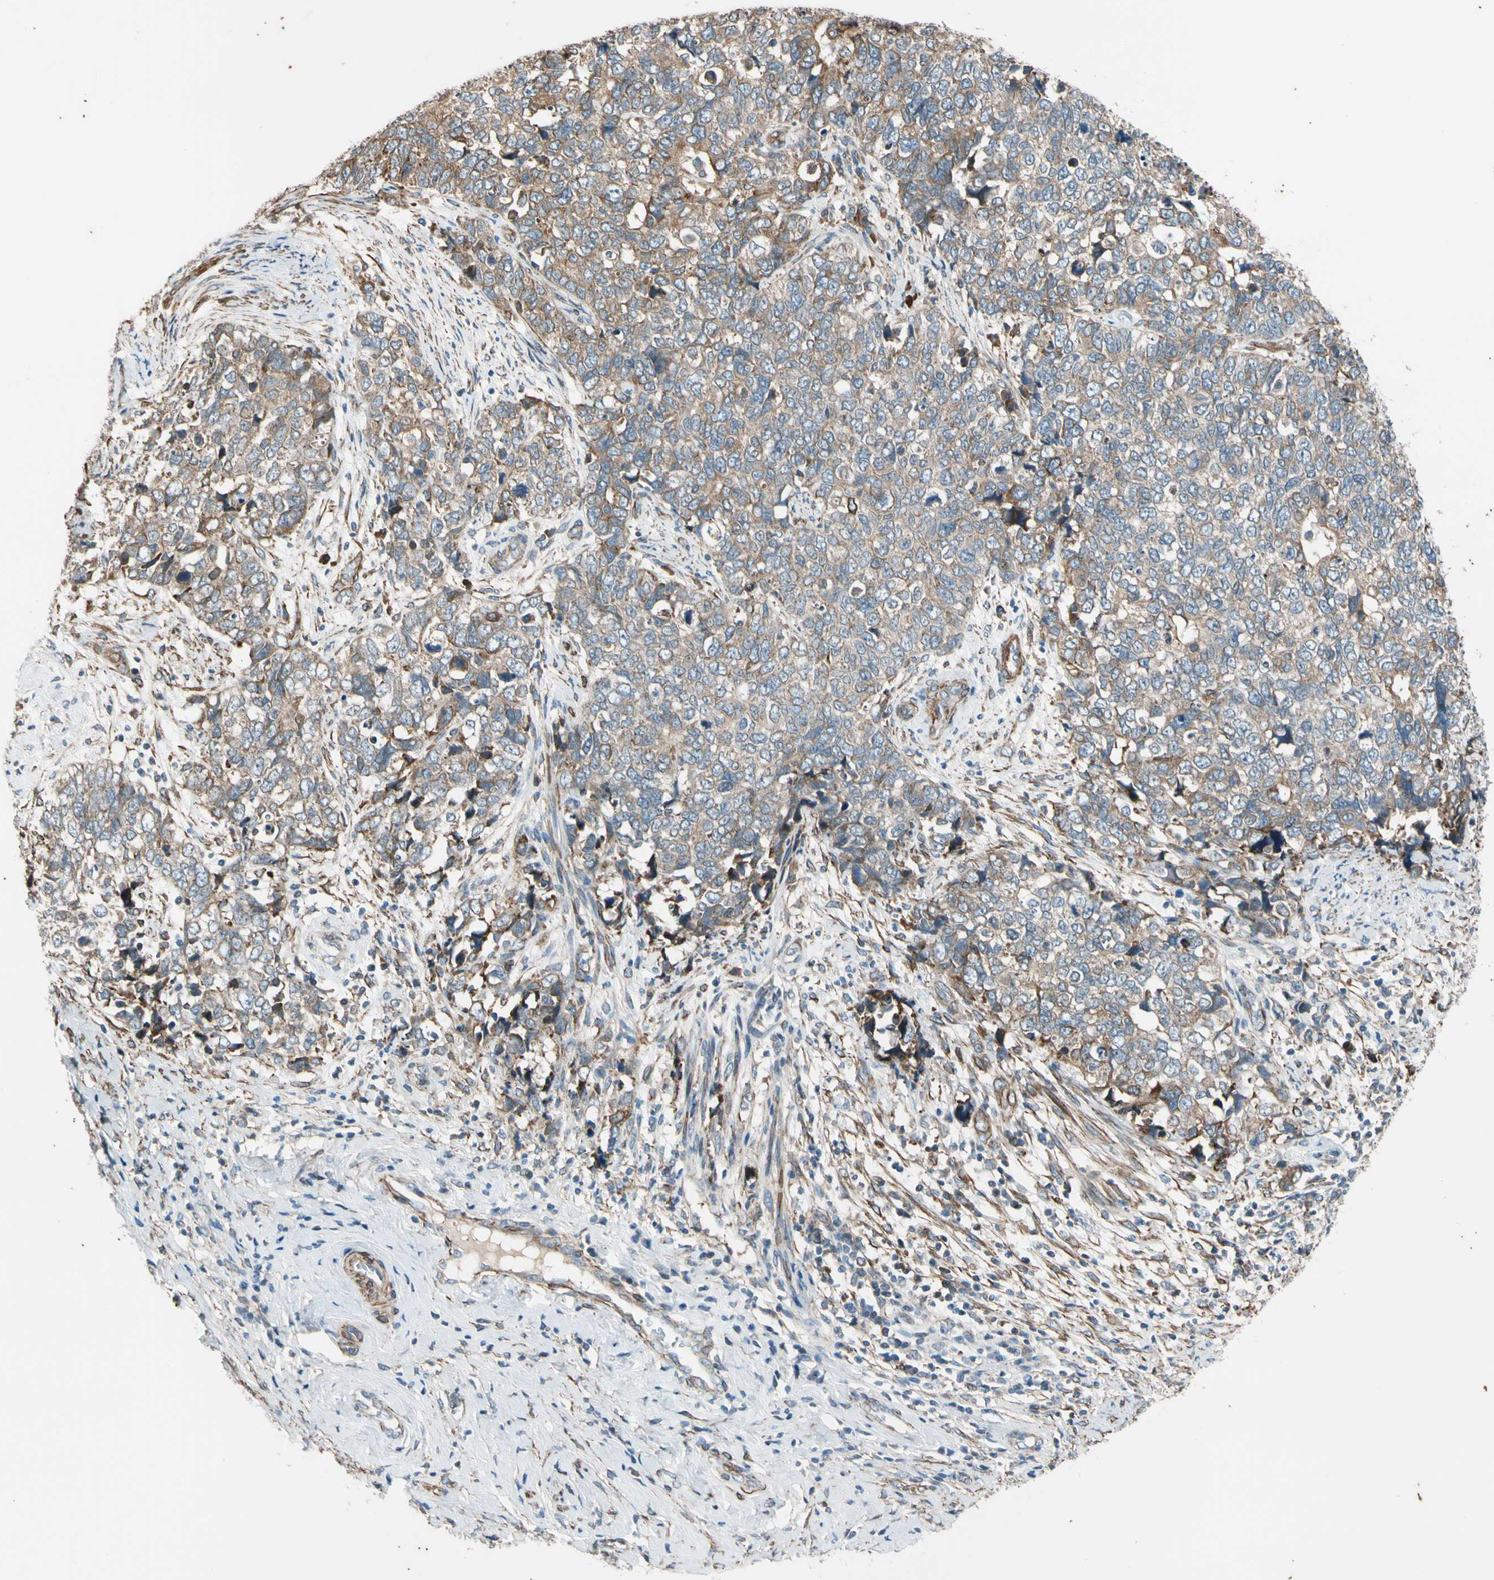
{"staining": {"intensity": "moderate", "quantity": ">75%", "location": "cytoplasmic/membranous"}, "tissue": "cervical cancer", "cell_type": "Tumor cells", "image_type": "cancer", "snomed": [{"axis": "morphology", "description": "Squamous cell carcinoma, NOS"}, {"axis": "topography", "description": "Cervix"}], "caption": "Immunohistochemistry (IHC) of squamous cell carcinoma (cervical) displays medium levels of moderate cytoplasmic/membranous positivity in approximately >75% of tumor cells.", "gene": "LIMK2", "patient": {"sex": "female", "age": 63}}